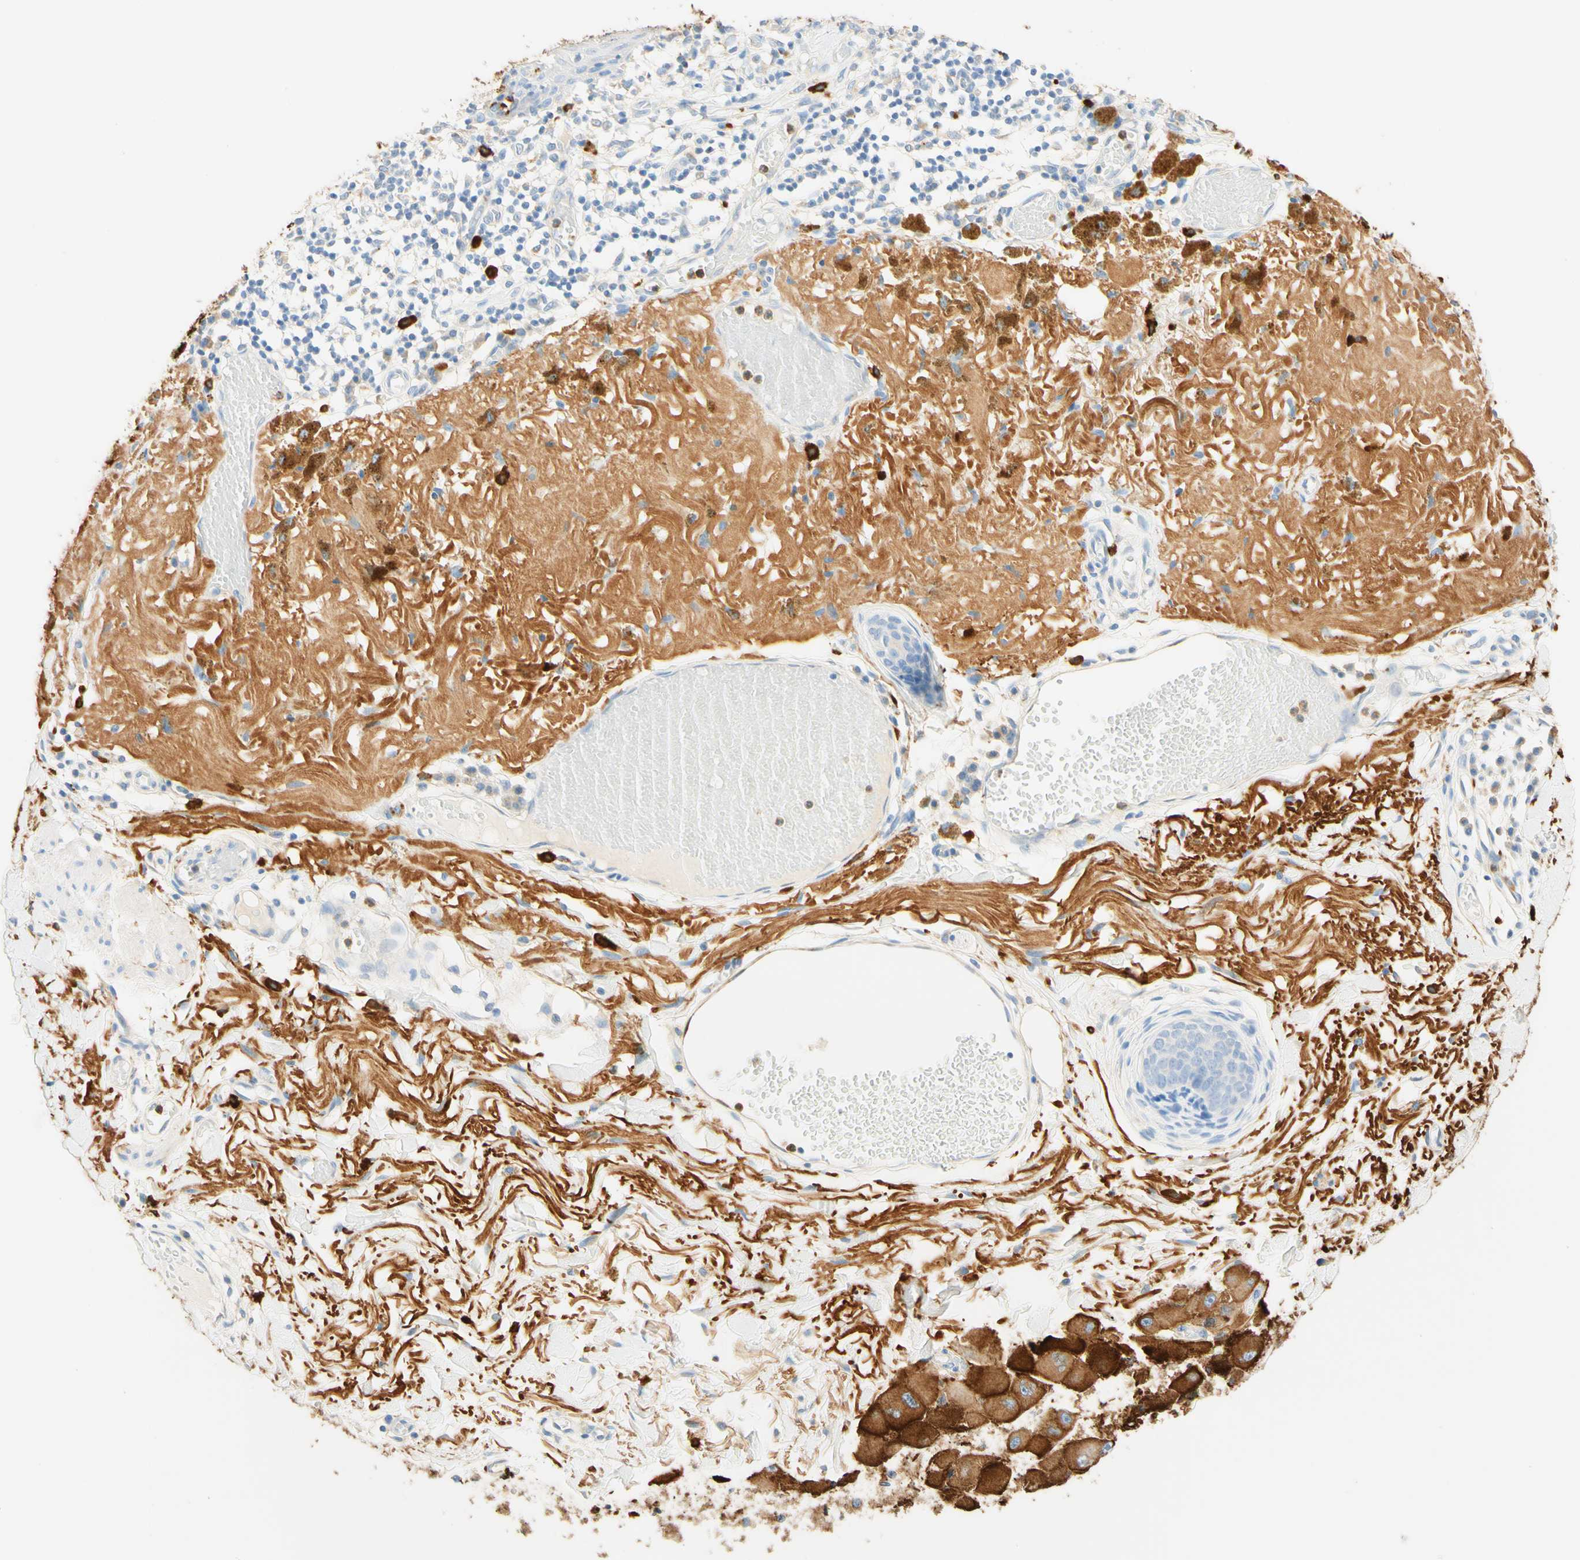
{"staining": {"intensity": "strong", "quantity": ">75%", "location": "cytoplasmic/membranous"}, "tissue": "melanoma", "cell_type": "Tumor cells", "image_type": "cancer", "snomed": [{"axis": "morphology", "description": "Malignant melanoma in situ"}, {"axis": "morphology", "description": "Malignant melanoma, NOS"}, {"axis": "topography", "description": "Skin"}], "caption": "This is an image of IHC staining of malignant melanoma in situ, which shows strong expression in the cytoplasmic/membranous of tumor cells.", "gene": "CD63", "patient": {"sex": "female", "age": 88}}